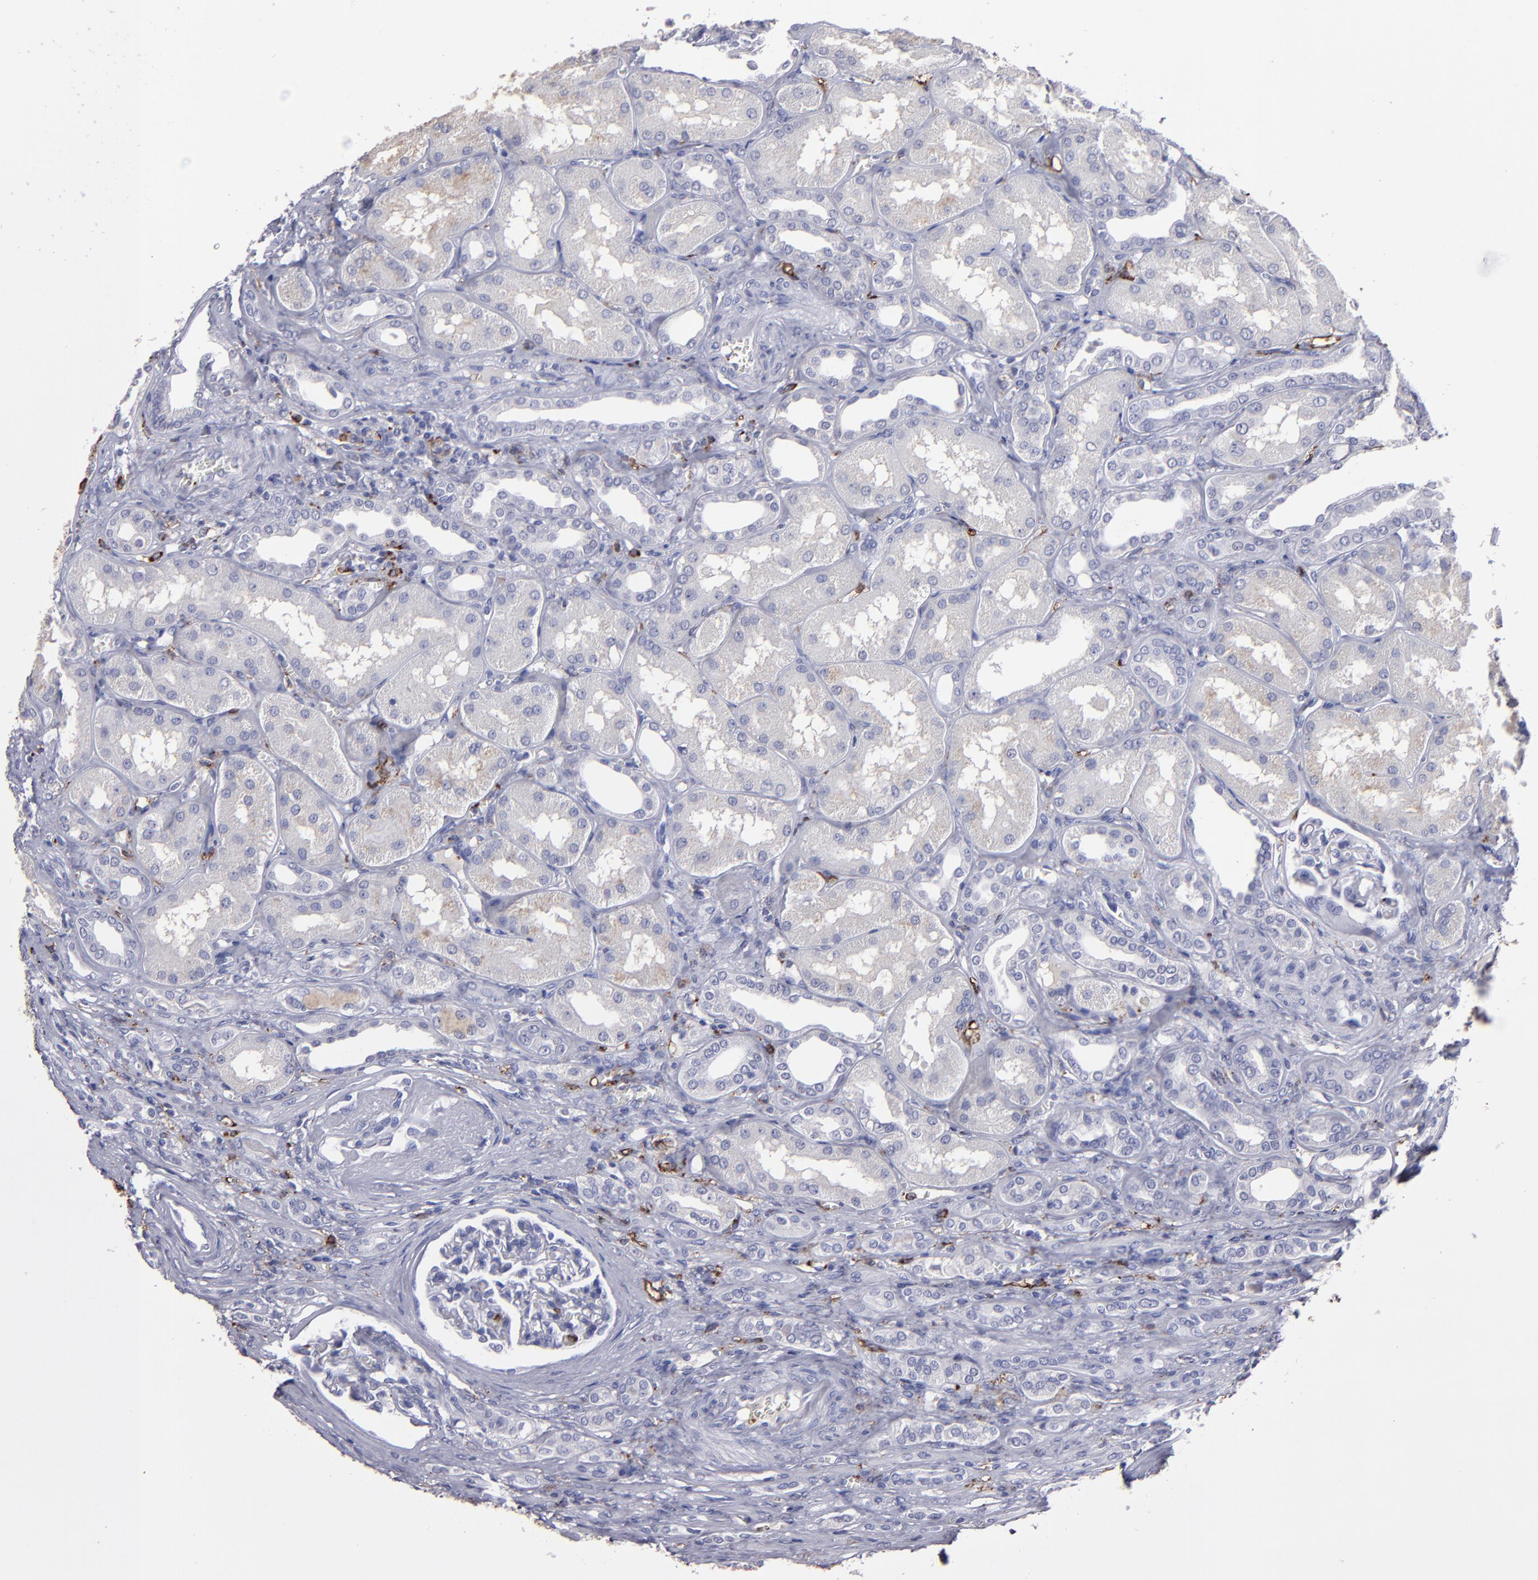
{"staining": {"intensity": "negative", "quantity": "none", "location": "none"}, "tissue": "renal cancer", "cell_type": "Tumor cells", "image_type": "cancer", "snomed": [{"axis": "morphology", "description": "Adenocarcinoma, NOS"}, {"axis": "topography", "description": "Kidney"}], "caption": "The photomicrograph reveals no staining of tumor cells in renal cancer.", "gene": "CD36", "patient": {"sex": "male", "age": 46}}